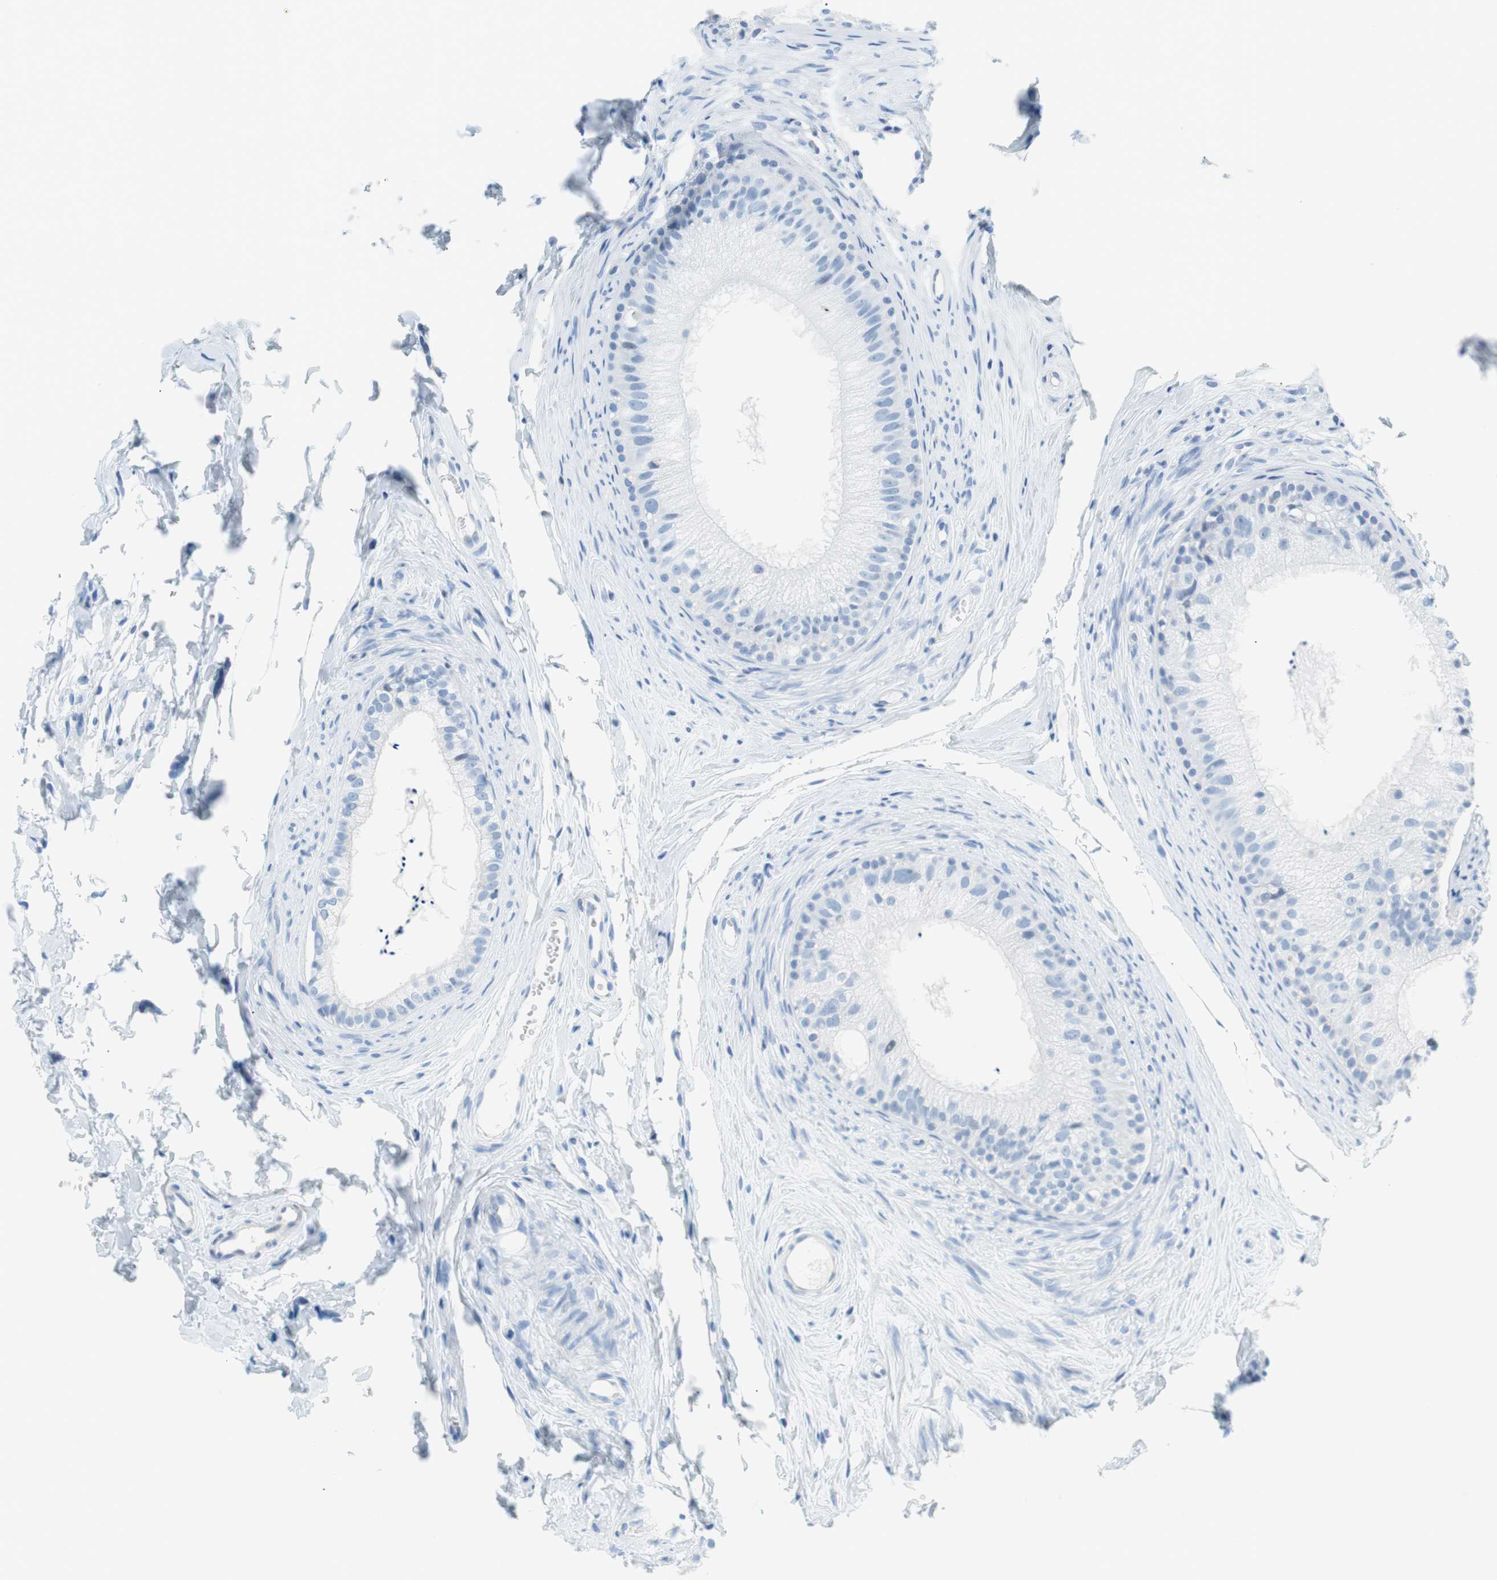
{"staining": {"intensity": "negative", "quantity": "none", "location": "none"}, "tissue": "epididymis", "cell_type": "Glandular cells", "image_type": "normal", "snomed": [{"axis": "morphology", "description": "Normal tissue, NOS"}, {"axis": "topography", "description": "Epididymis"}], "caption": "Epididymis was stained to show a protein in brown. There is no significant staining in glandular cells.", "gene": "MYH1", "patient": {"sex": "male", "age": 56}}